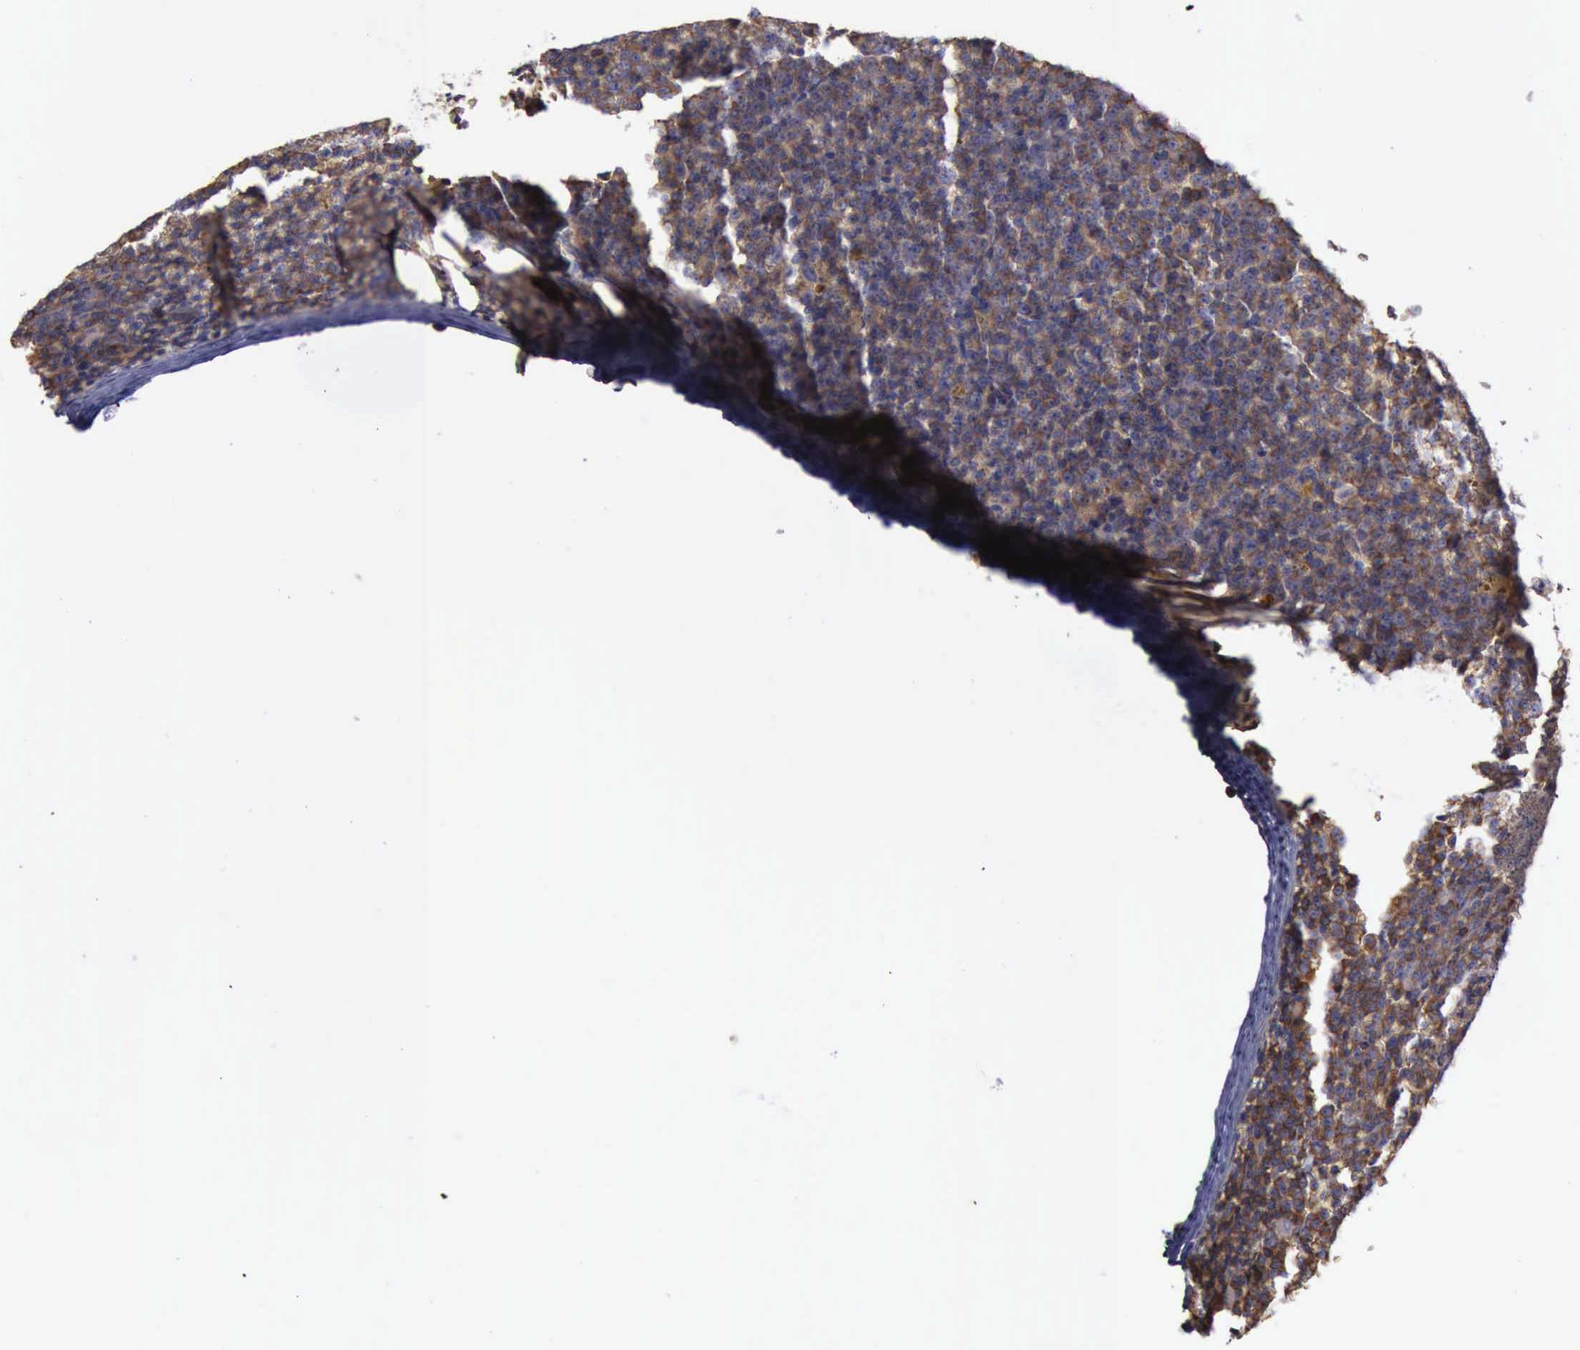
{"staining": {"intensity": "strong", "quantity": ">75%", "location": "cytoplasmic/membranous"}, "tissue": "lymphoma", "cell_type": "Tumor cells", "image_type": "cancer", "snomed": [{"axis": "morphology", "description": "Malignant lymphoma, non-Hodgkin's type, Low grade"}, {"axis": "topography", "description": "Lymph node"}], "caption": "Strong cytoplasmic/membranous staining for a protein is present in approximately >75% of tumor cells of low-grade malignant lymphoma, non-Hodgkin's type using IHC.", "gene": "FLNA", "patient": {"sex": "male", "age": 50}}